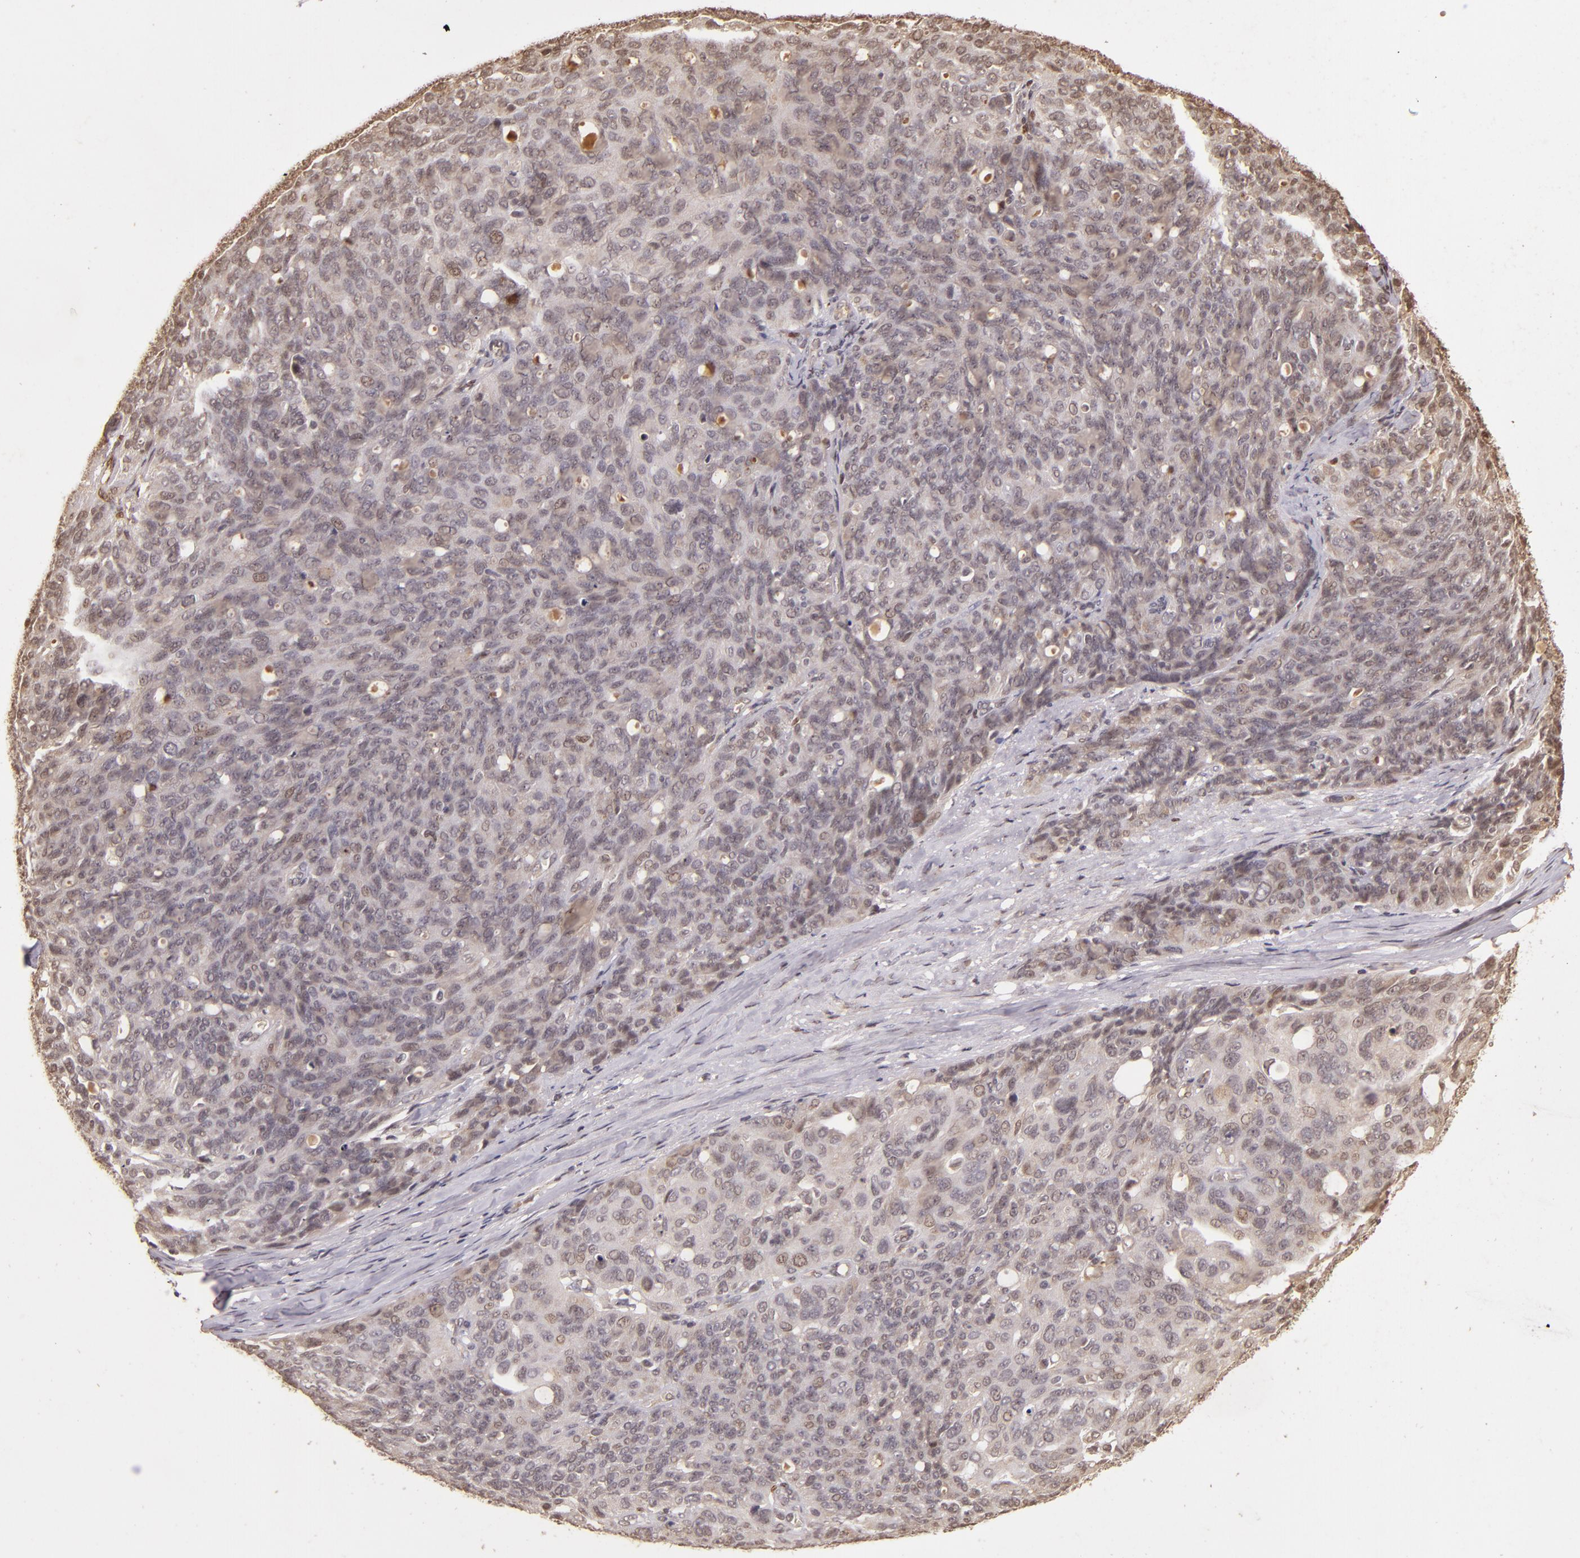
{"staining": {"intensity": "weak", "quantity": ">75%", "location": "cytoplasmic/membranous,nuclear"}, "tissue": "ovarian cancer", "cell_type": "Tumor cells", "image_type": "cancer", "snomed": [{"axis": "morphology", "description": "Carcinoma, endometroid"}, {"axis": "topography", "description": "Ovary"}], "caption": "Immunohistochemistry (IHC) histopathology image of neoplastic tissue: ovarian cancer stained using immunohistochemistry (IHC) shows low levels of weak protein expression localized specifically in the cytoplasmic/membranous and nuclear of tumor cells, appearing as a cytoplasmic/membranous and nuclear brown color.", "gene": "CUL1", "patient": {"sex": "female", "age": 60}}